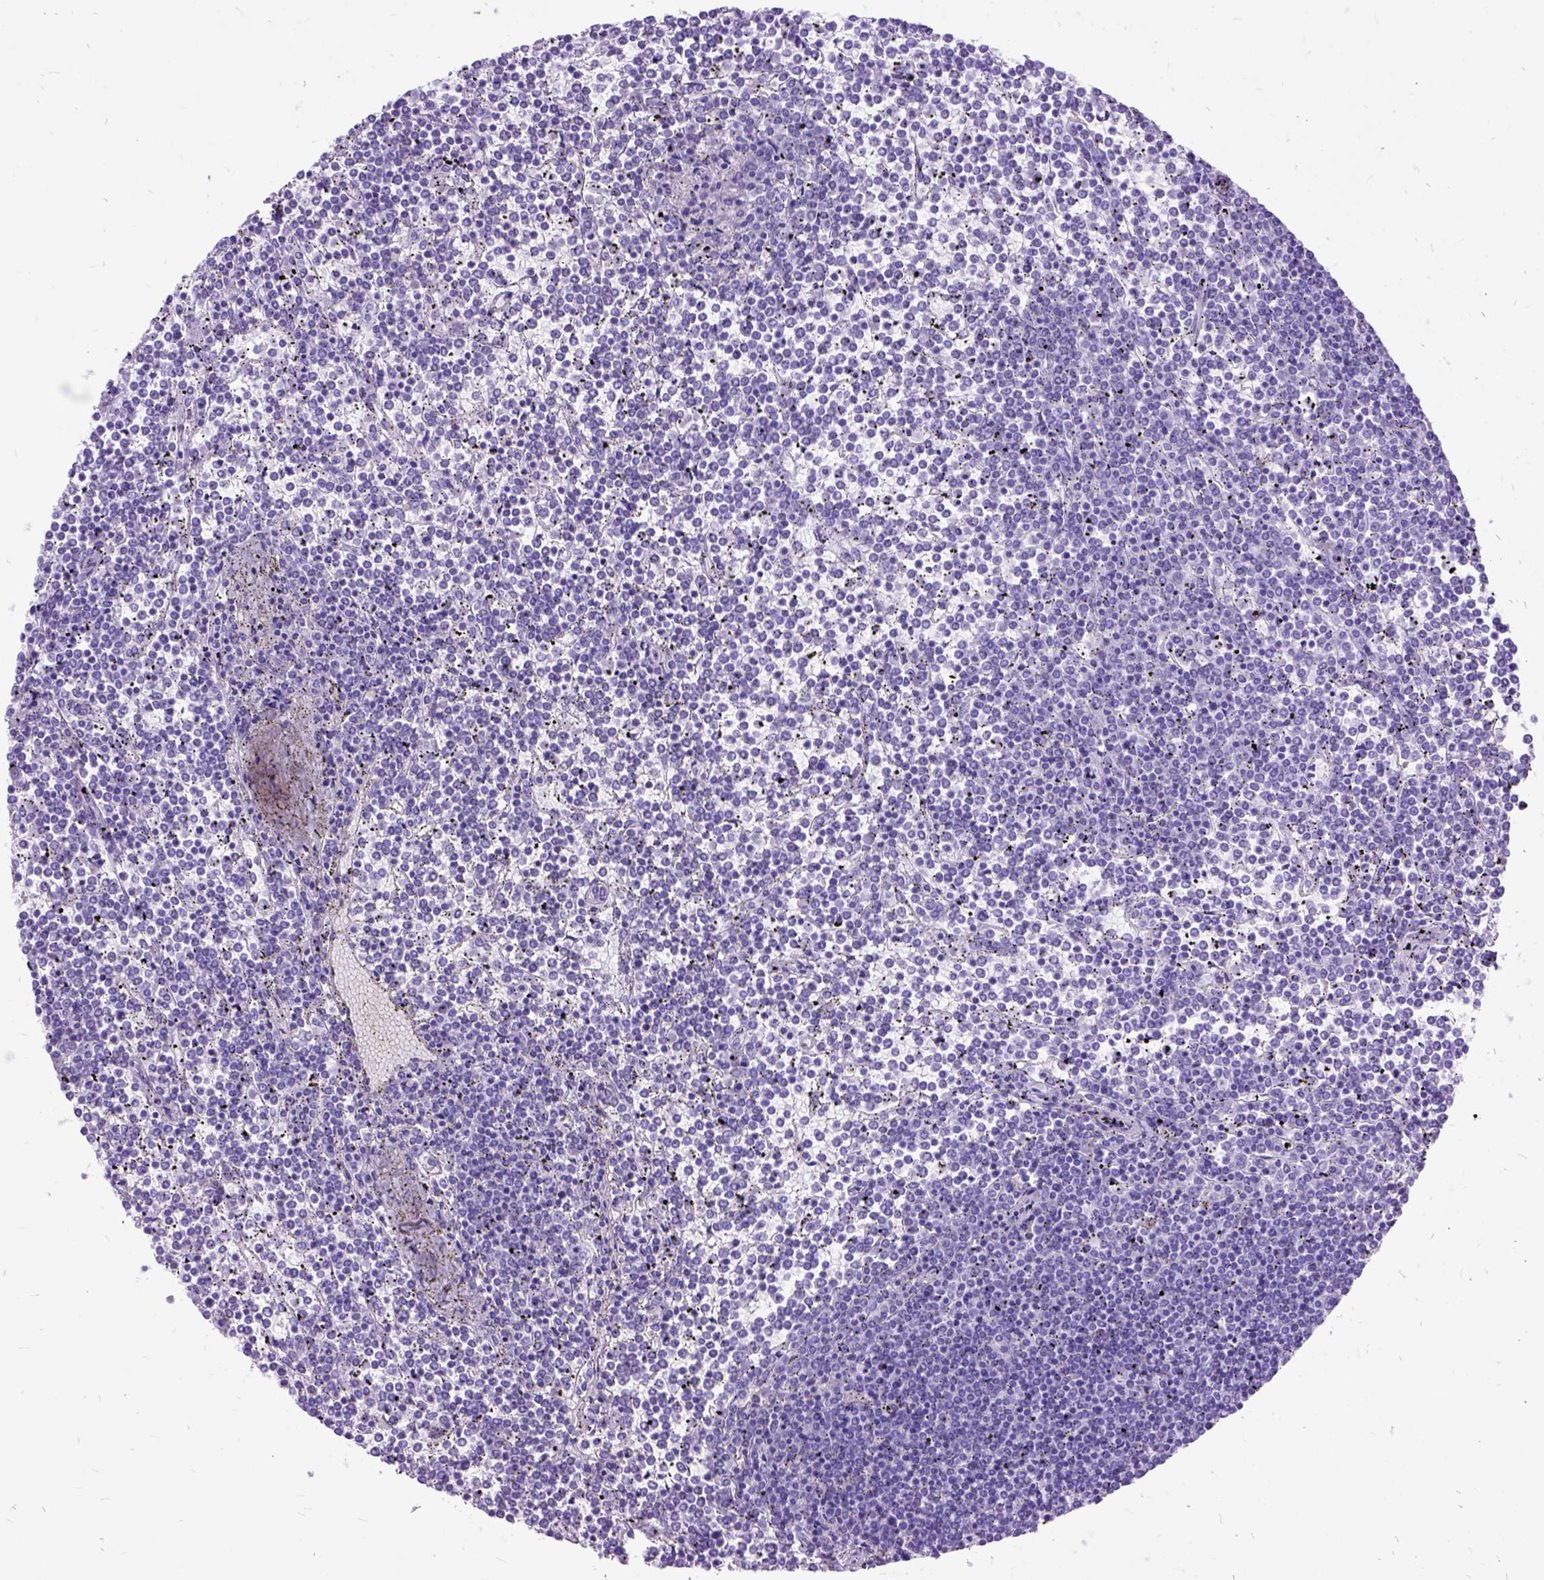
{"staining": {"intensity": "negative", "quantity": "none", "location": "none"}, "tissue": "lymphoma", "cell_type": "Tumor cells", "image_type": "cancer", "snomed": [{"axis": "morphology", "description": "Malignant lymphoma, non-Hodgkin's type, Low grade"}, {"axis": "topography", "description": "Spleen"}], "caption": "High magnification brightfield microscopy of malignant lymphoma, non-Hodgkin's type (low-grade) stained with DAB (3,3'-diaminobenzidine) (brown) and counterstained with hematoxylin (blue): tumor cells show no significant expression.", "gene": "DNAH2", "patient": {"sex": "female", "age": 19}}